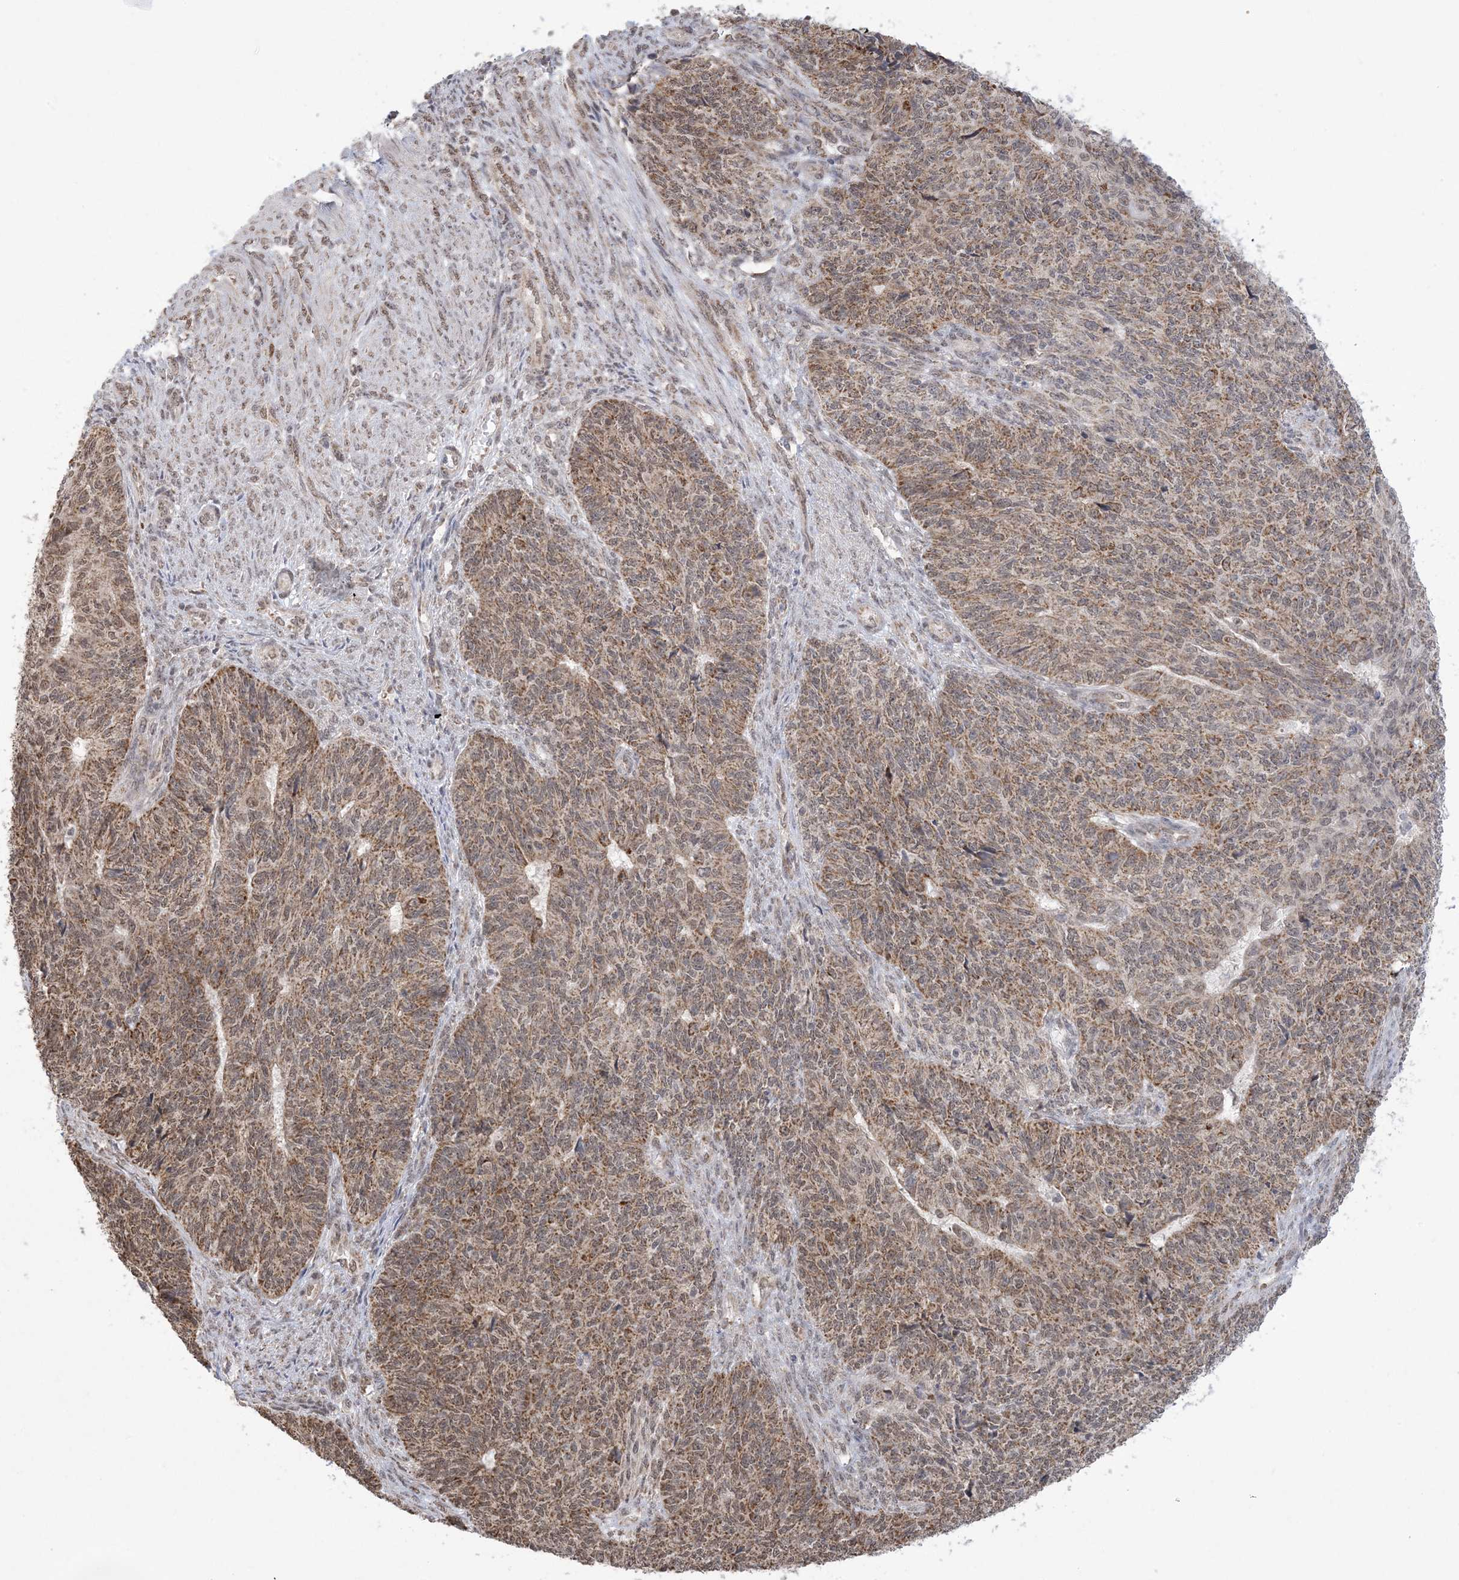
{"staining": {"intensity": "moderate", "quantity": ">75%", "location": "cytoplasmic/membranous,nuclear"}, "tissue": "endometrial cancer", "cell_type": "Tumor cells", "image_type": "cancer", "snomed": [{"axis": "morphology", "description": "Adenocarcinoma, NOS"}, {"axis": "topography", "description": "Endometrium"}], "caption": "A high-resolution photomicrograph shows immunohistochemistry staining of endometrial cancer (adenocarcinoma), which shows moderate cytoplasmic/membranous and nuclear expression in about >75% of tumor cells.", "gene": "TRMT10C", "patient": {"sex": "female", "age": 32}}